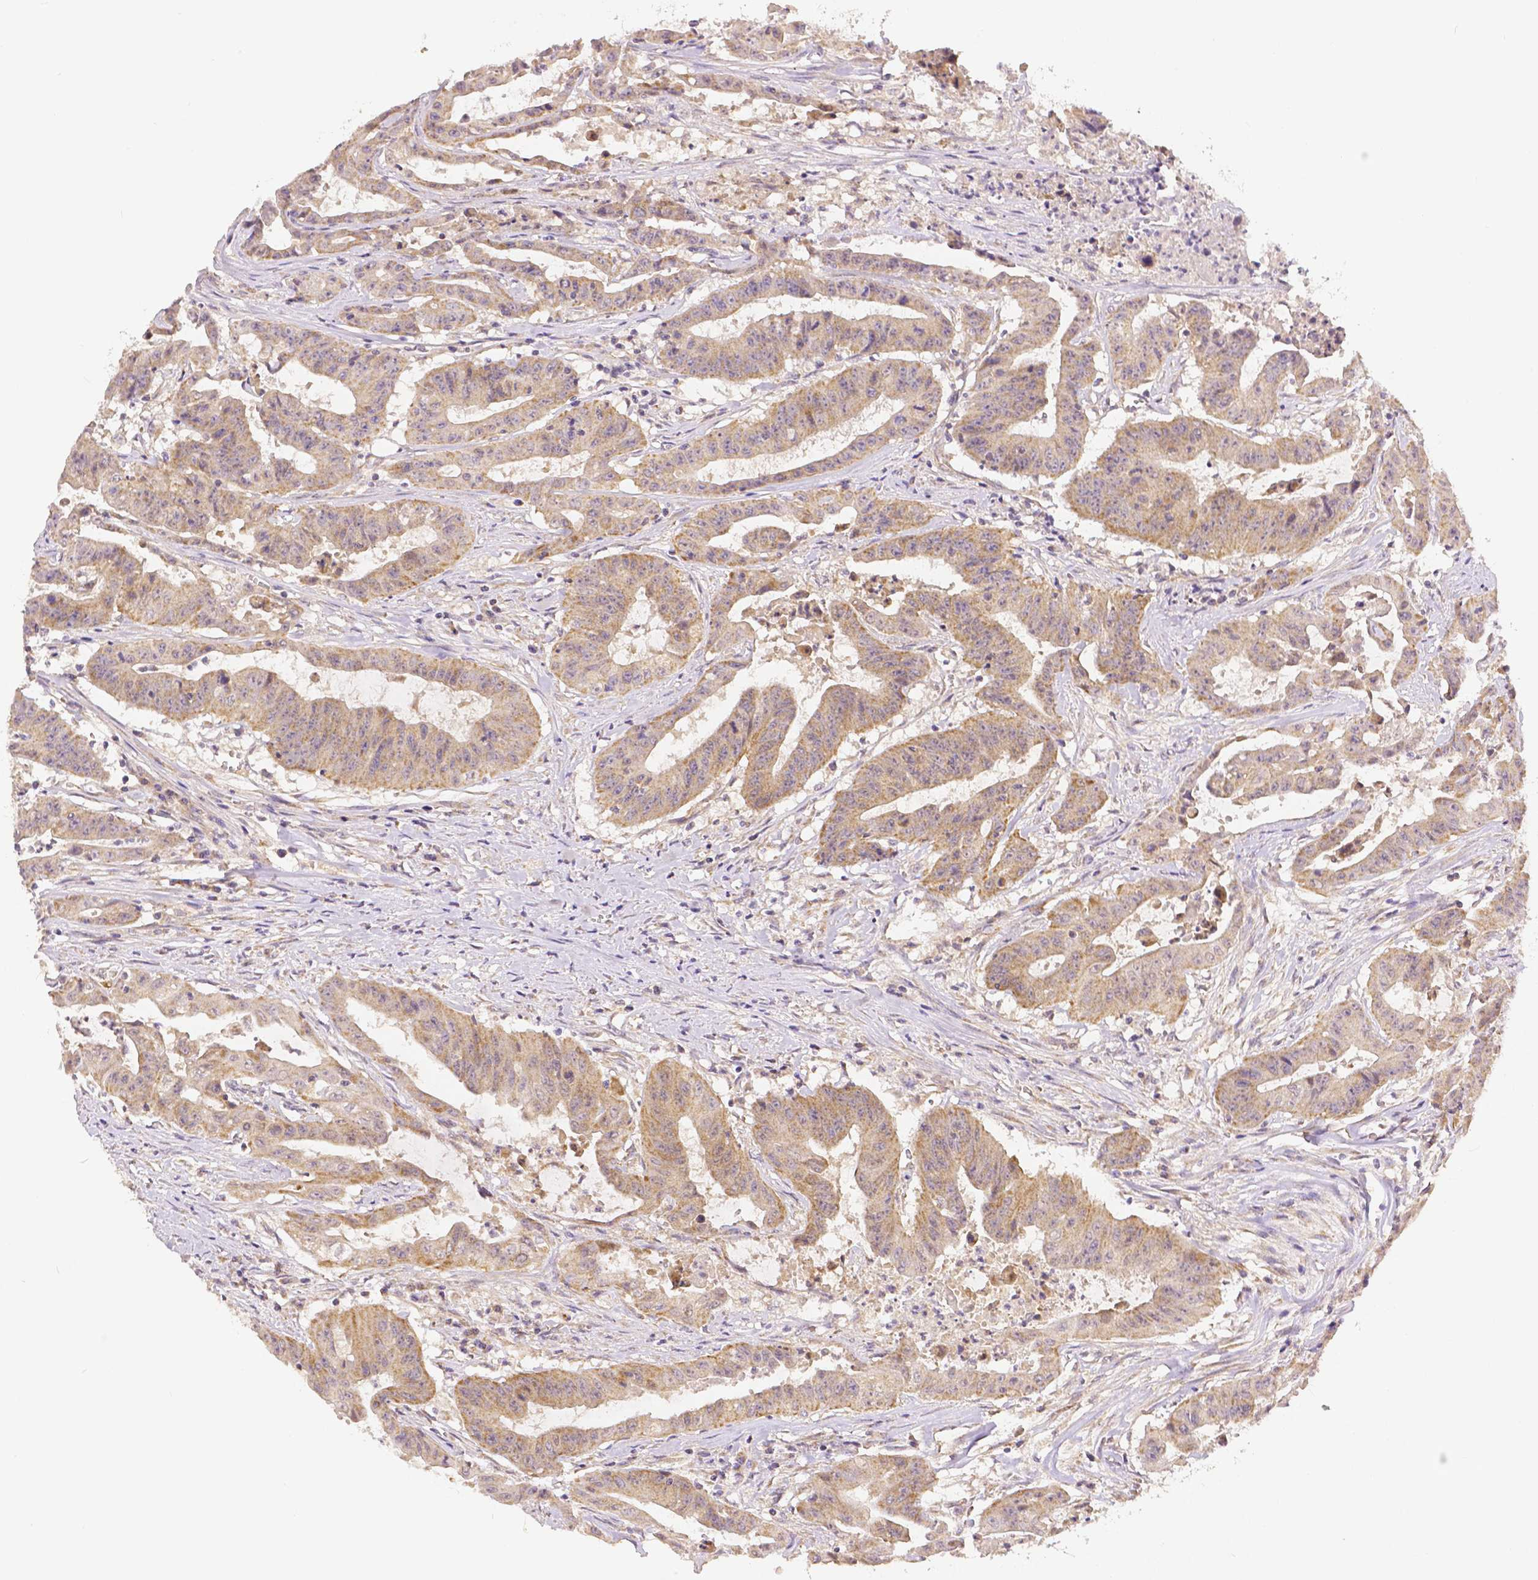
{"staining": {"intensity": "weak", "quantity": ">75%", "location": "cytoplasmic/membranous"}, "tissue": "colorectal cancer", "cell_type": "Tumor cells", "image_type": "cancer", "snomed": [{"axis": "morphology", "description": "Adenocarcinoma, NOS"}, {"axis": "topography", "description": "Colon"}], "caption": "The immunohistochemical stain labels weak cytoplasmic/membranous staining in tumor cells of colorectal cancer tissue.", "gene": "RHOT1", "patient": {"sex": "male", "age": 33}}